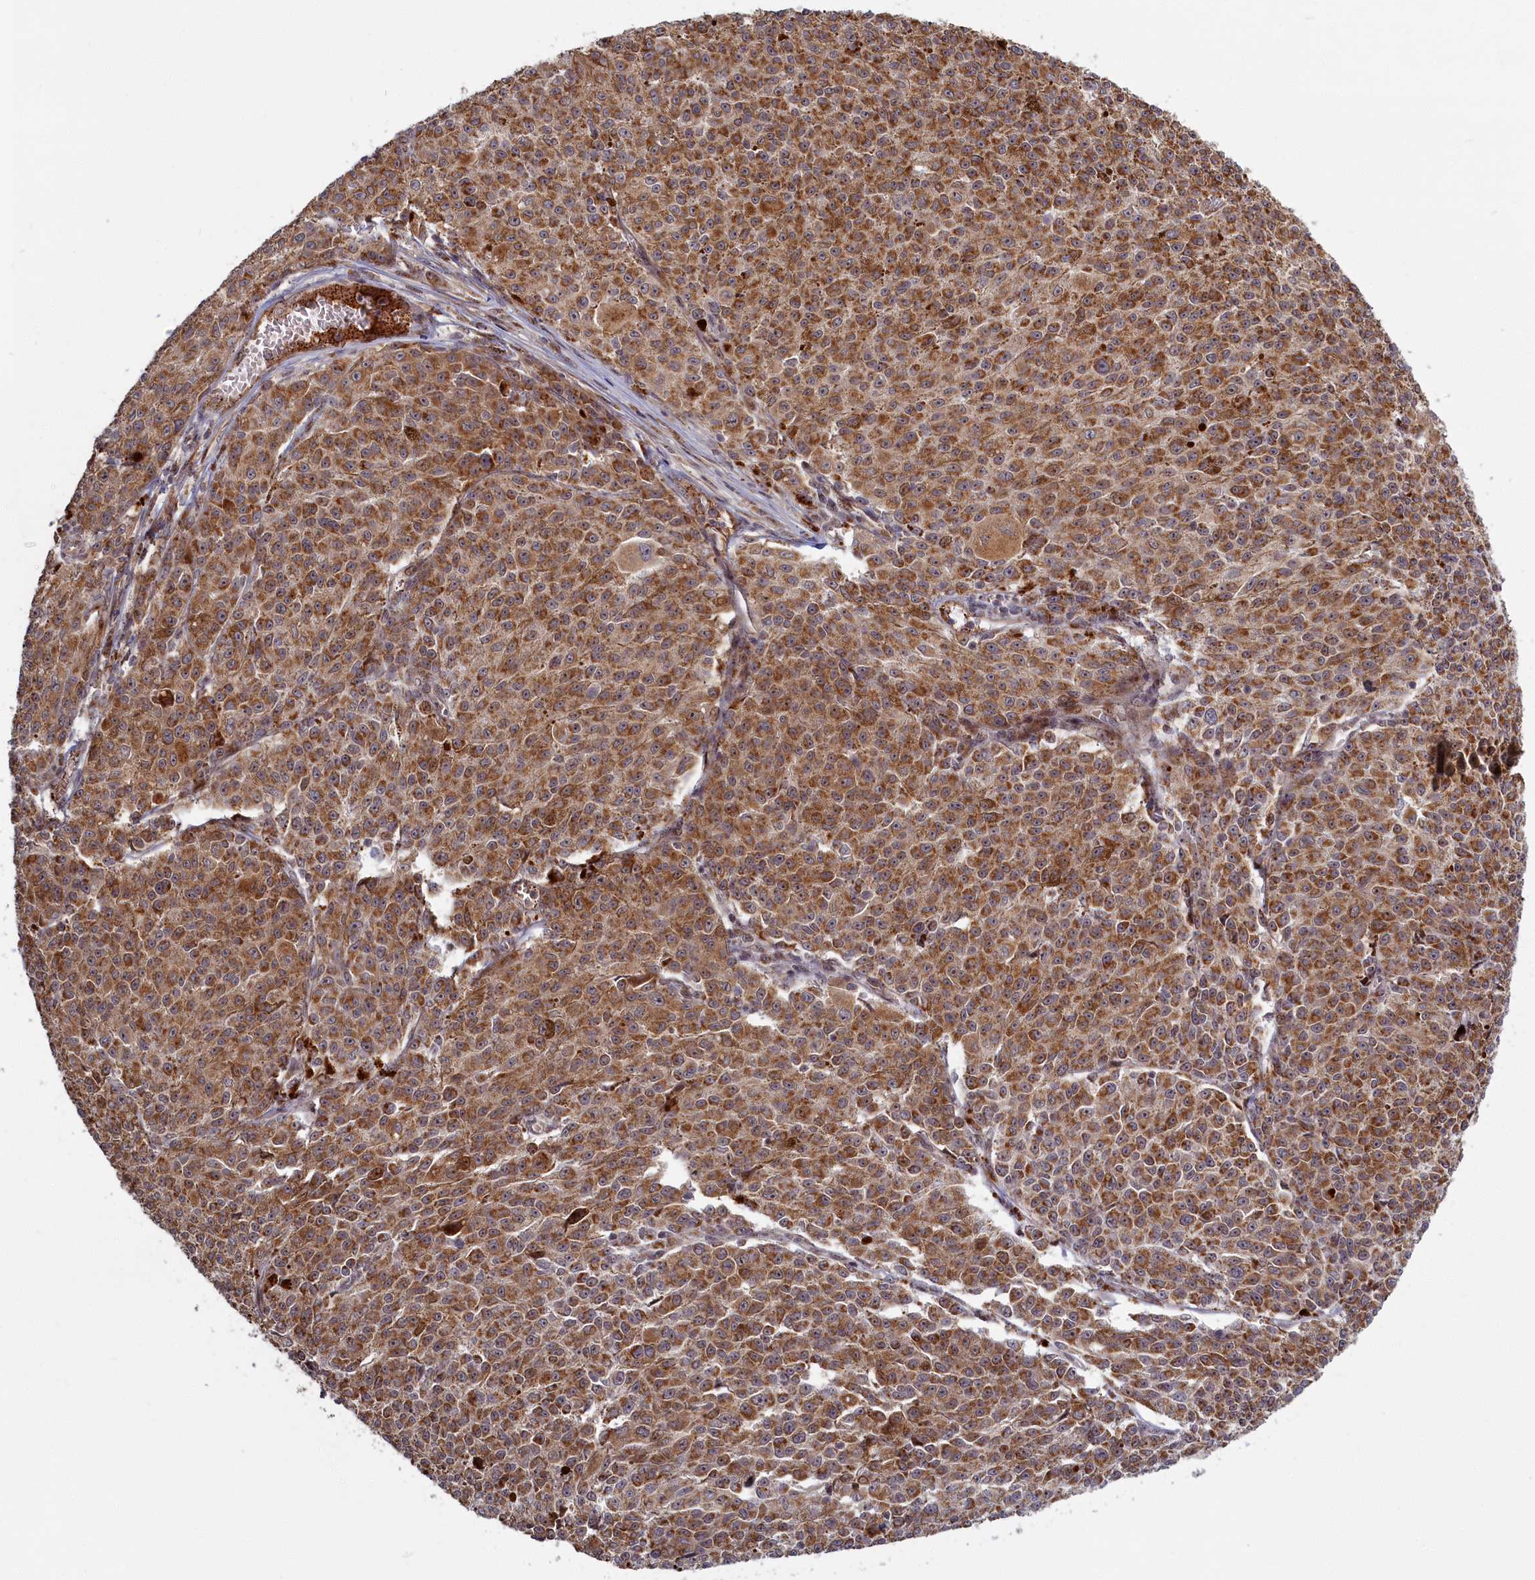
{"staining": {"intensity": "moderate", "quantity": ">75%", "location": "cytoplasmic/membranous"}, "tissue": "melanoma", "cell_type": "Tumor cells", "image_type": "cancer", "snomed": [{"axis": "morphology", "description": "Malignant melanoma, NOS"}, {"axis": "topography", "description": "Skin"}], "caption": "Human malignant melanoma stained with a brown dye shows moderate cytoplasmic/membranous positive expression in approximately >75% of tumor cells.", "gene": "PLA2G10", "patient": {"sex": "female", "age": 52}}